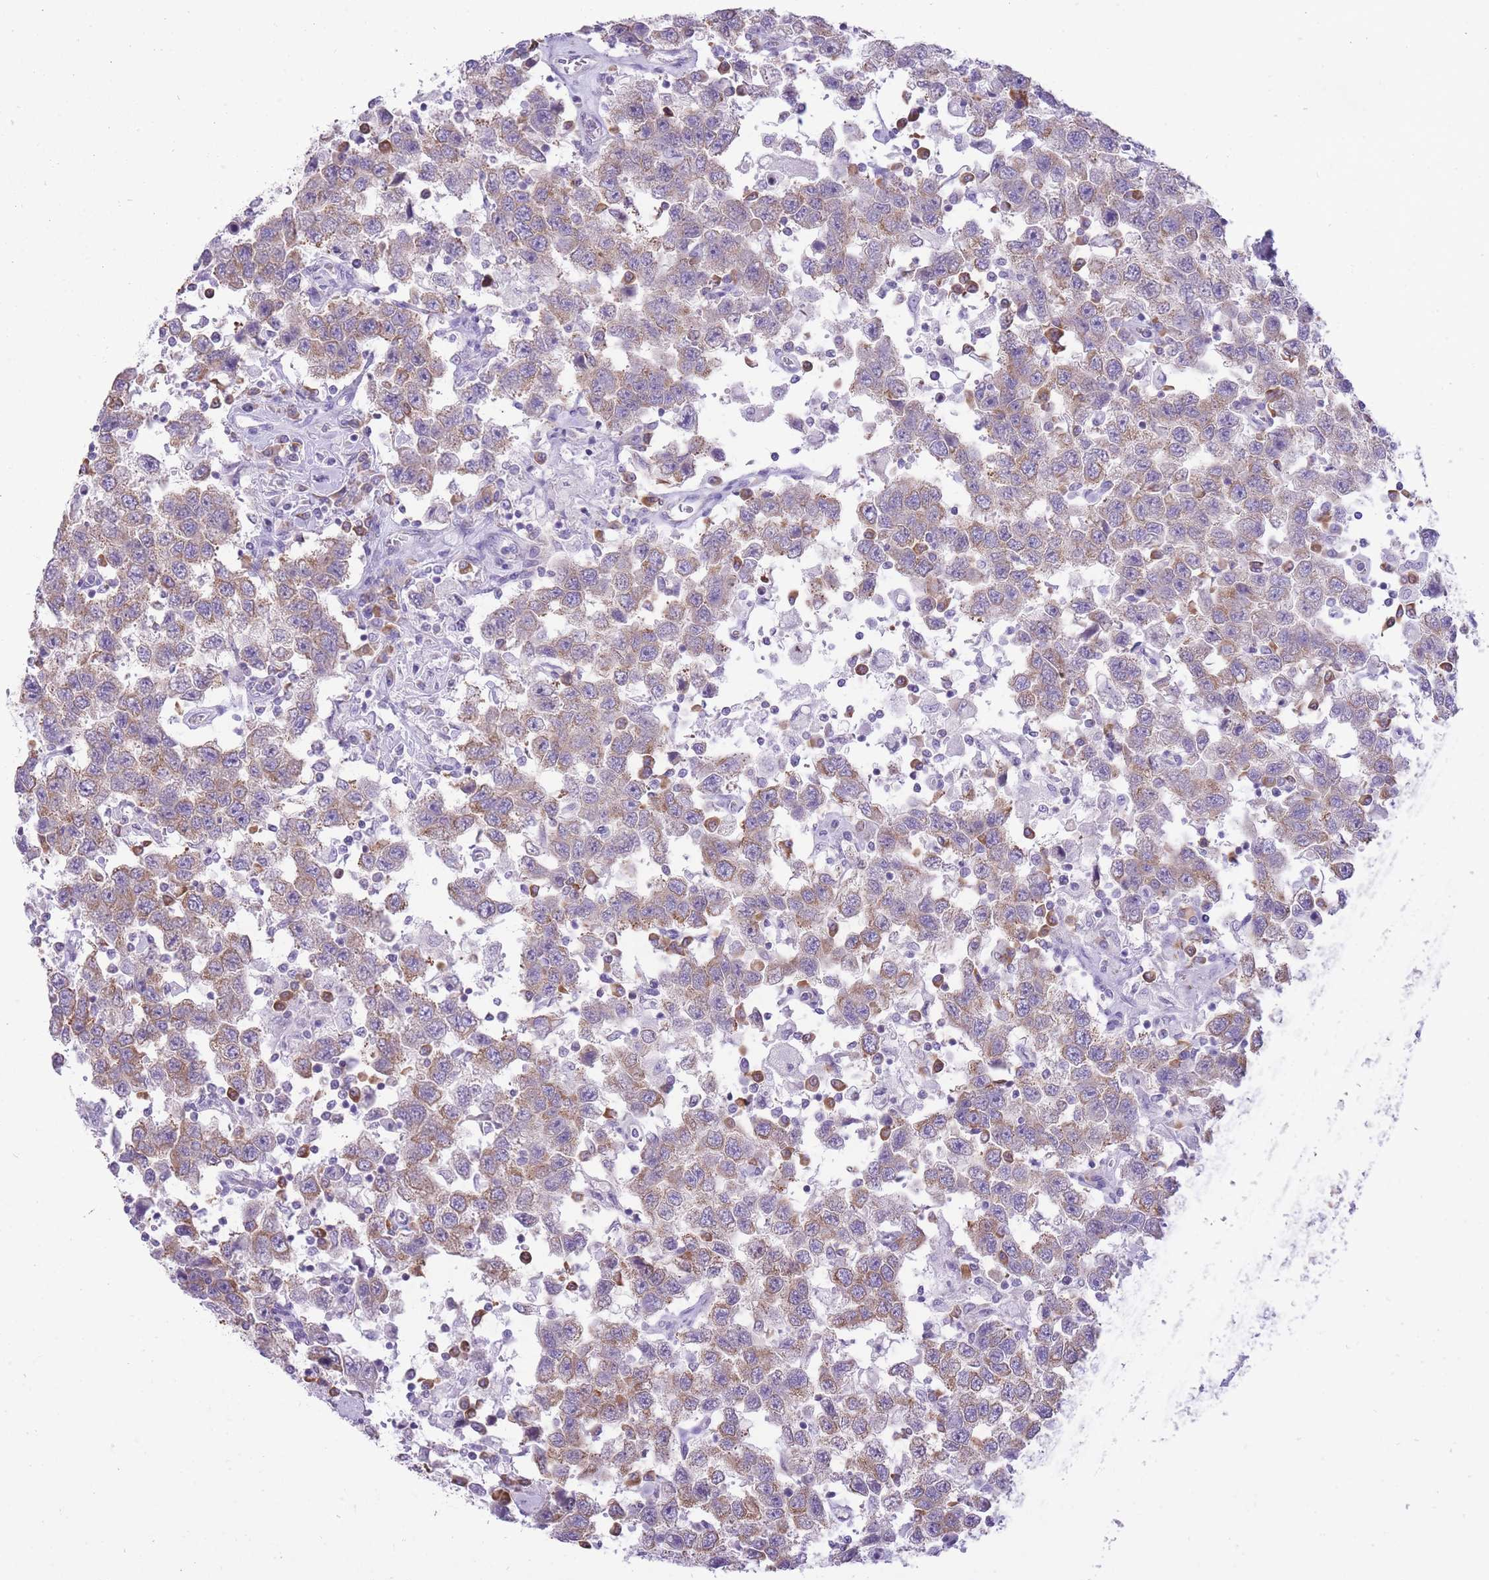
{"staining": {"intensity": "moderate", "quantity": ">75%", "location": "cytoplasmic/membranous"}, "tissue": "testis cancer", "cell_type": "Tumor cells", "image_type": "cancer", "snomed": [{"axis": "morphology", "description": "Seminoma, NOS"}, {"axis": "topography", "description": "Testis"}], "caption": "Brown immunohistochemical staining in testis seminoma shows moderate cytoplasmic/membranous positivity in about >75% of tumor cells.", "gene": "ZNF501", "patient": {"sex": "male", "age": 41}}